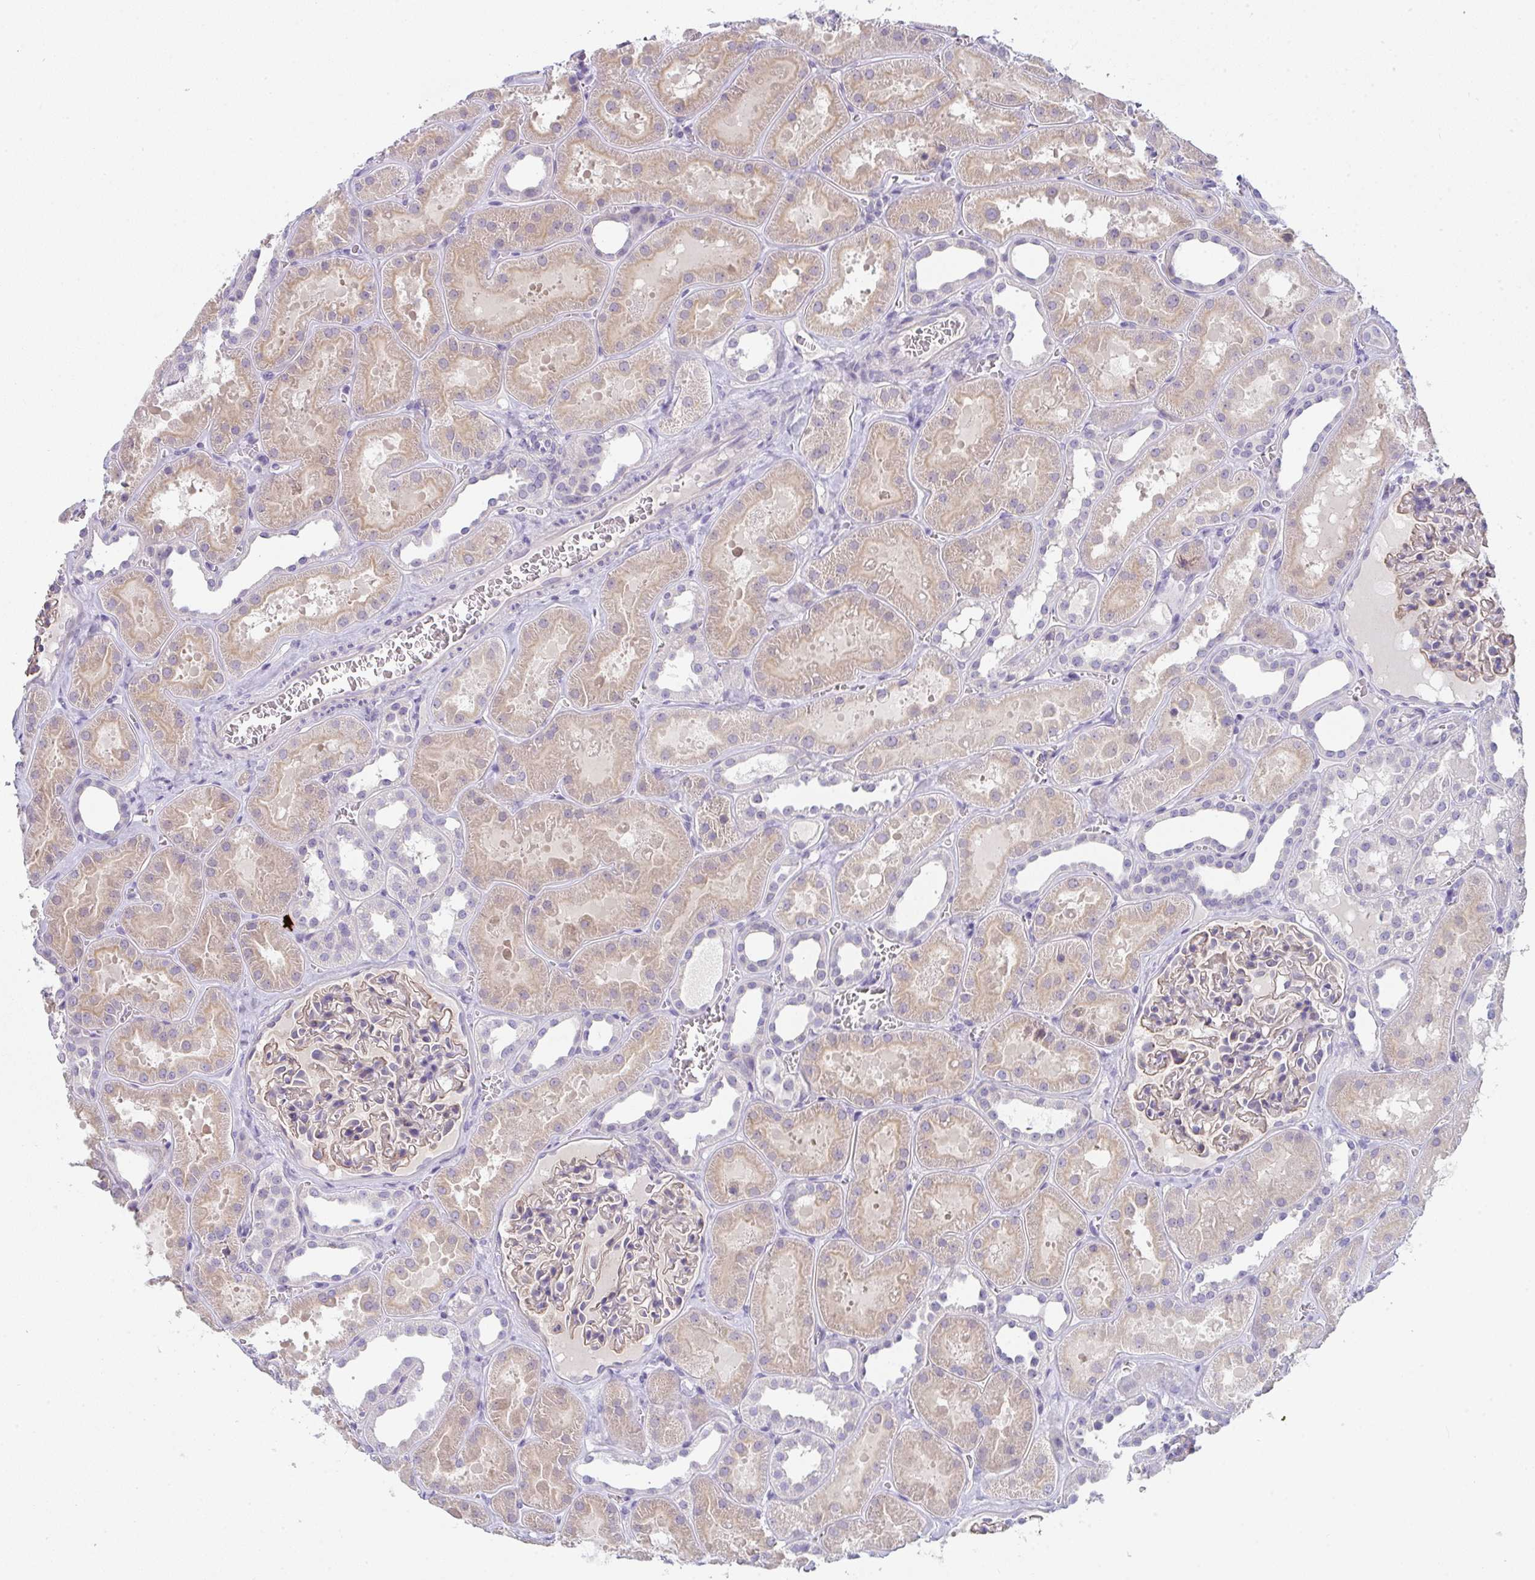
{"staining": {"intensity": "weak", "quantity": "25%-75%", "location": "cytoplasmic/membranous"}, "tissue": "kidney", "cell_type": "Cells in glomeruli", "image_type": "normal", "snomed": [{"axis": "morphology", "description": "Normal tissue, NOS"}, {"axis": "topography", "description": "Kidney"}], "caption": "Protein expression analysis of normal kidney shows weak cytoplasmic/membranous staining in about 25%-75% of cells in glomeruli.", "gene": "CACNA1S", "patient": {"sex": "female", "age": 41}}